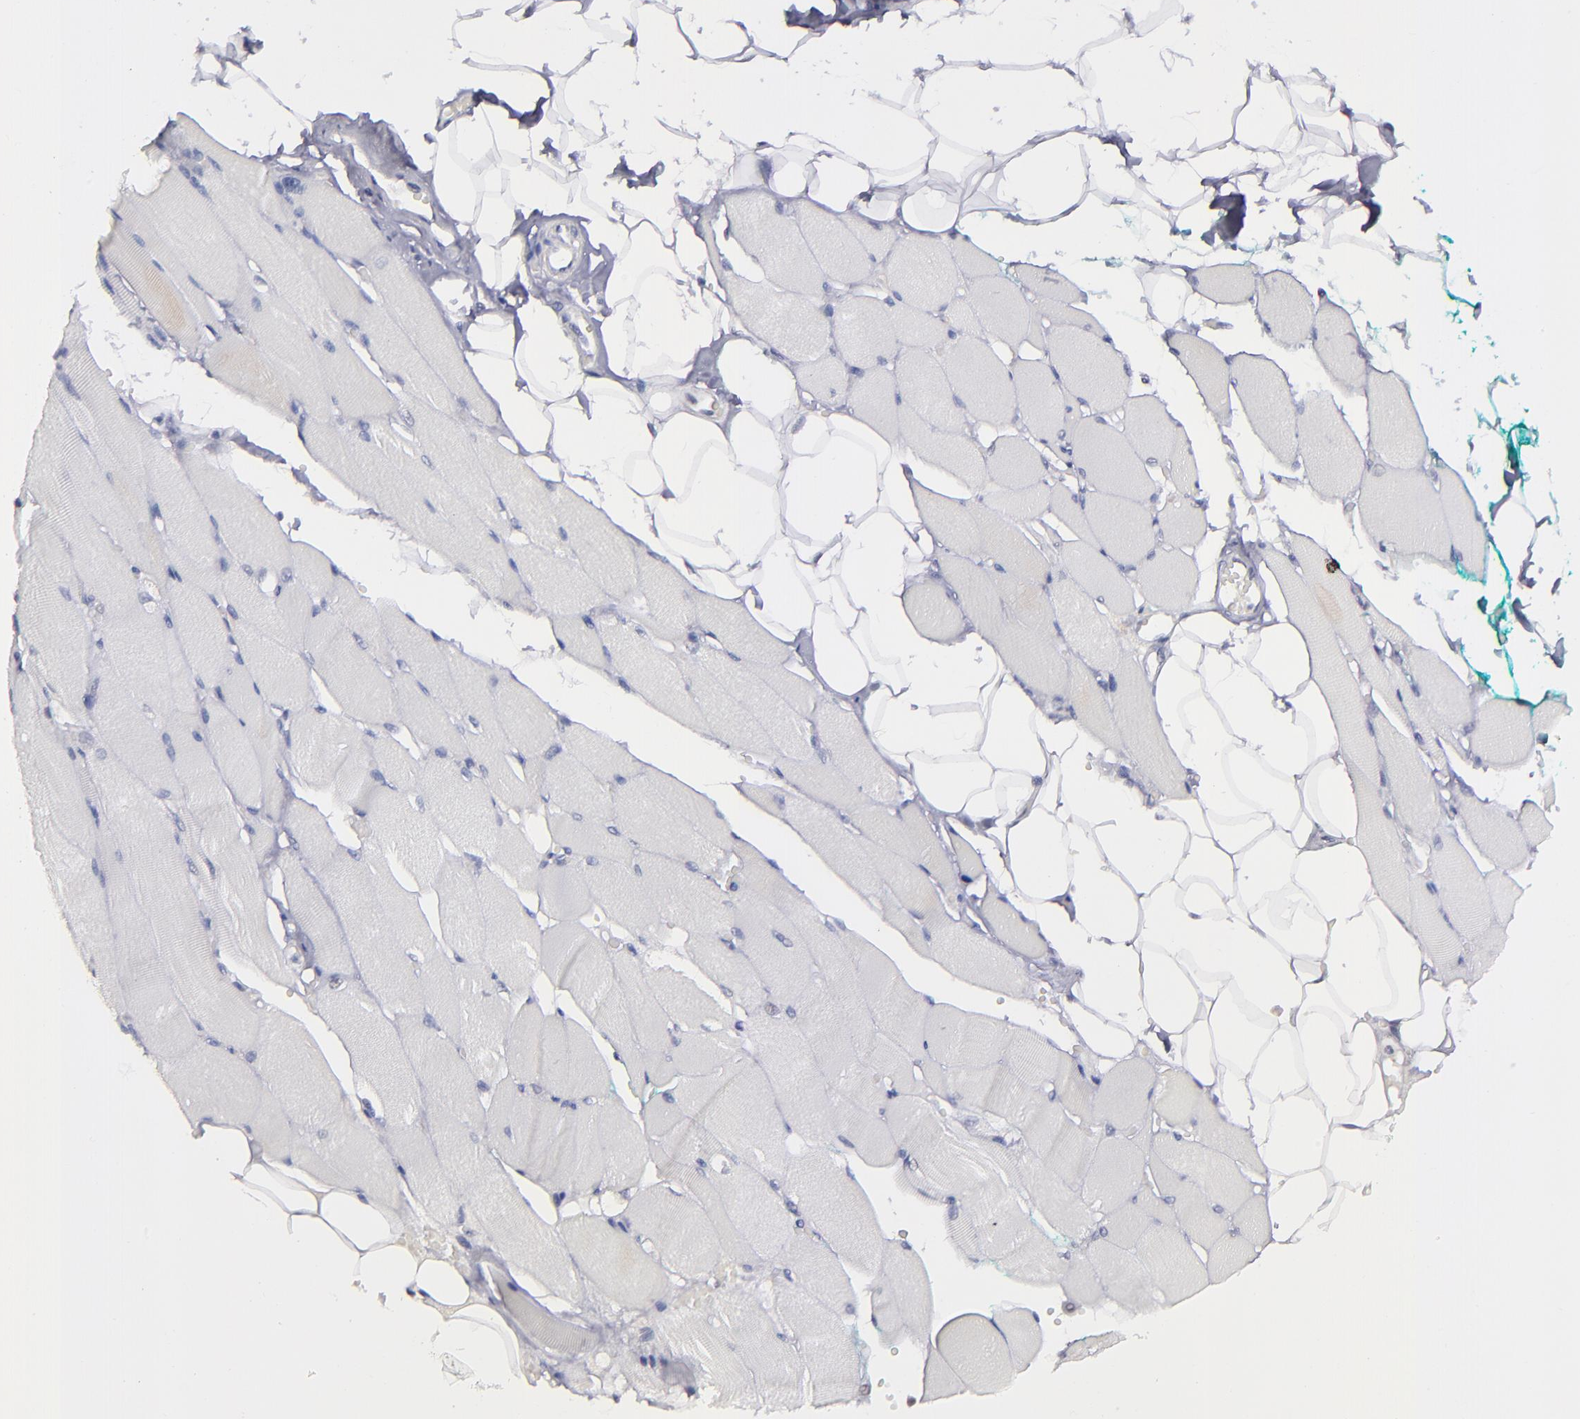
{"staining": {"intensity": "negative", "quantity": "none", "location": "none"}, "tissue": "skeletal muscle", "cell_type": "Myocytes", "image_type": "normal", "snomed": [{"axis": "morphology", "description": "Normal tissue, NOS"}, {"axis": "topography", "description": "Skeletal muscle"}, {"axis": "topography", "description": "Peripheral nerve tissue"}], "caption": "High power microscopy histopathology image of an immunohistochemistry micrograph of normal skeletal muscle, revealing no significant expression in myocytes.", "gene": "OTUB2", "patient": {"sex": "female", "age": 84}}